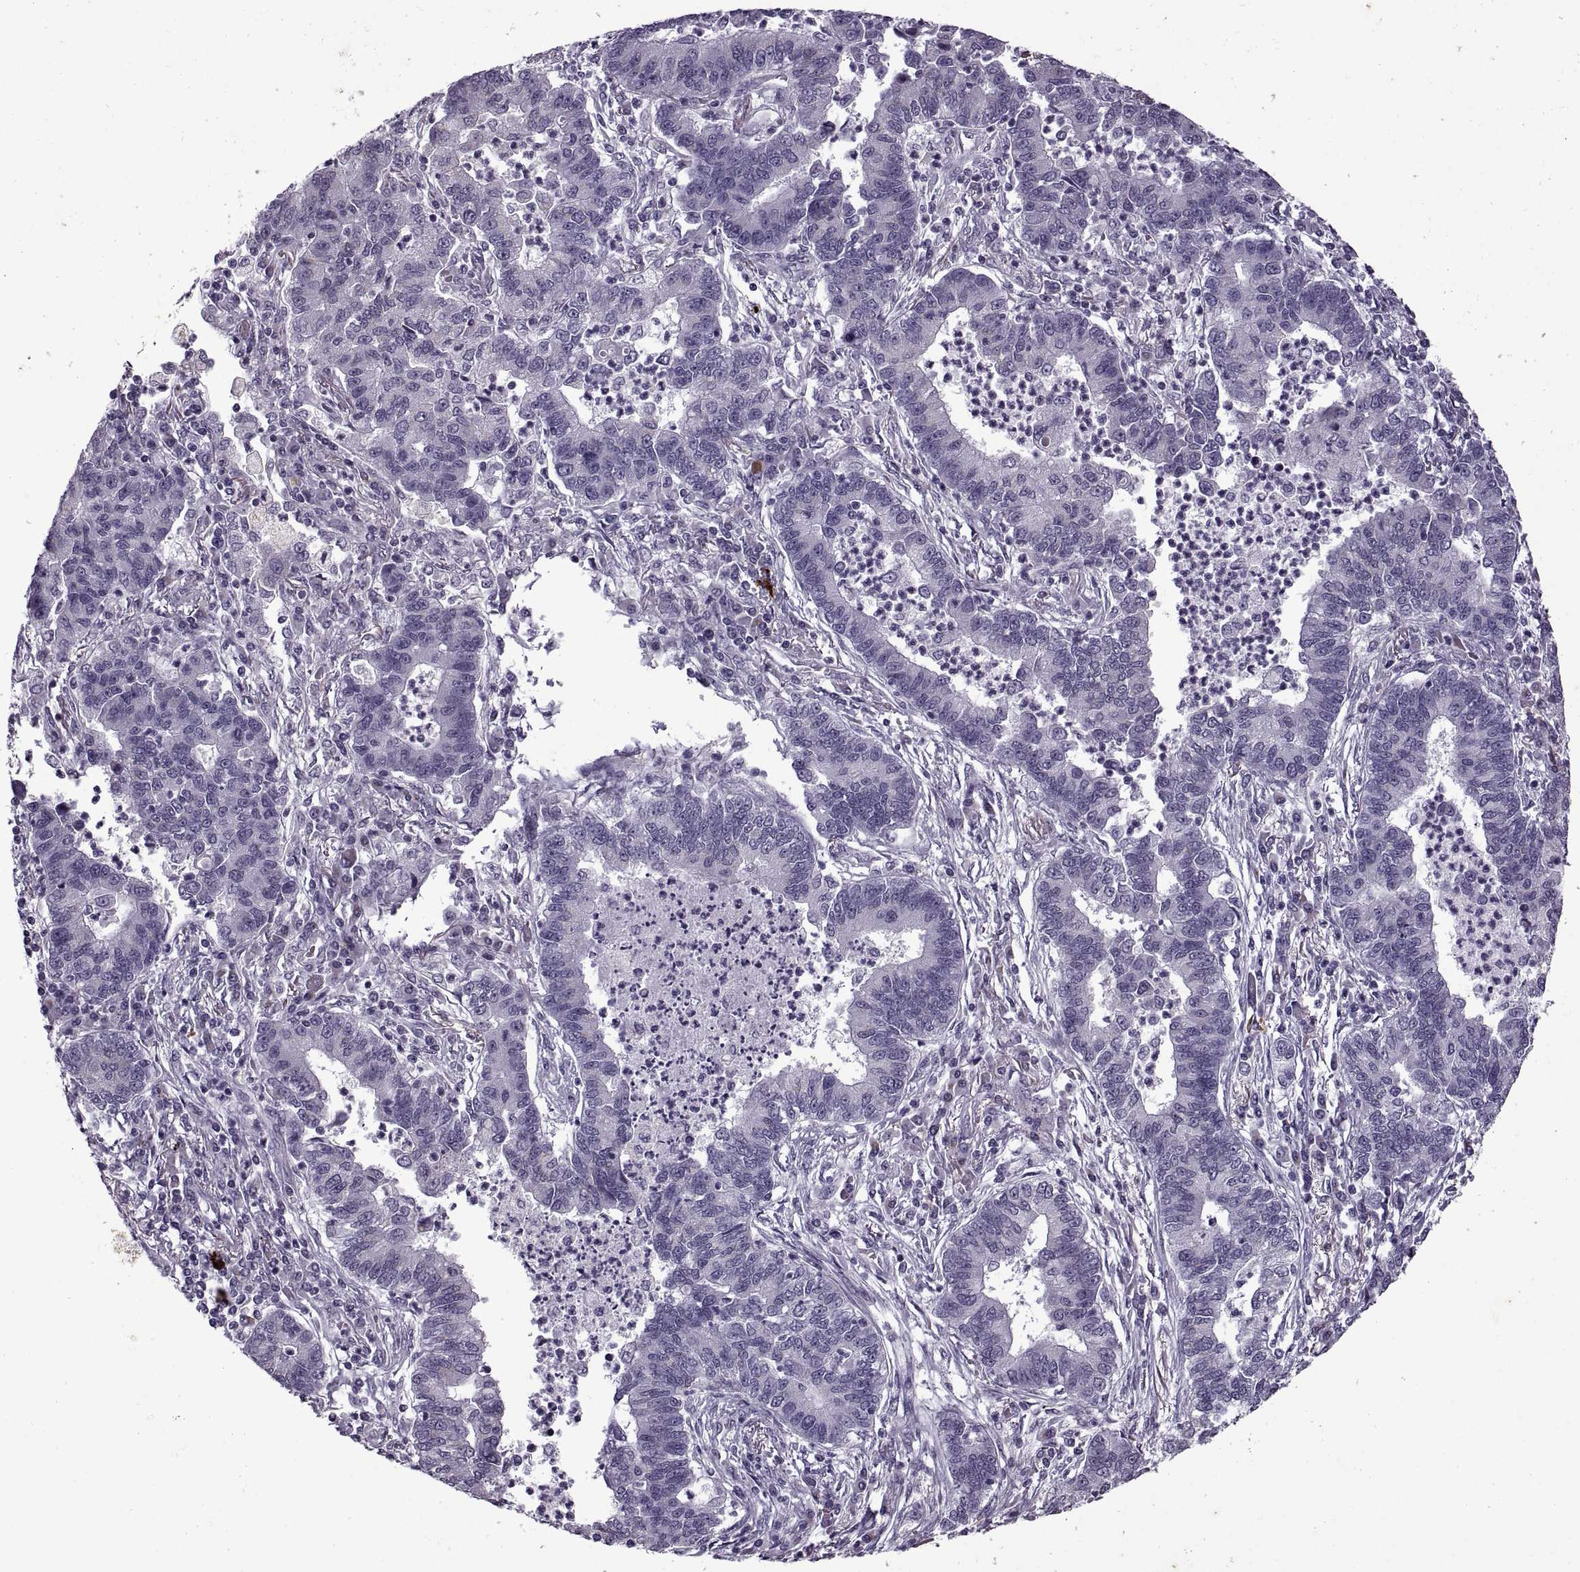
{"staining": {"intensity": "negative", "quantity": "none", "location": "none"}, "tissue": "lung cancer", "cell_type": "Tumor cells", "image_type": "cancer", "snomed": [{"axis": "morphology", "description": "Adenocarcinoma, NOS"}, {"axis": "topography", "description": "Lung"}], "caption": "This photomicrograph is of lung cancer stained with IHC to label a protein in brown with the nuclei are counter-stained blue. There is no expression in tumor cells. (DAB immunohistochemistry, high magnification).", "gene": "PRSS37", "patient": {"sex": "female", "age": 57}}